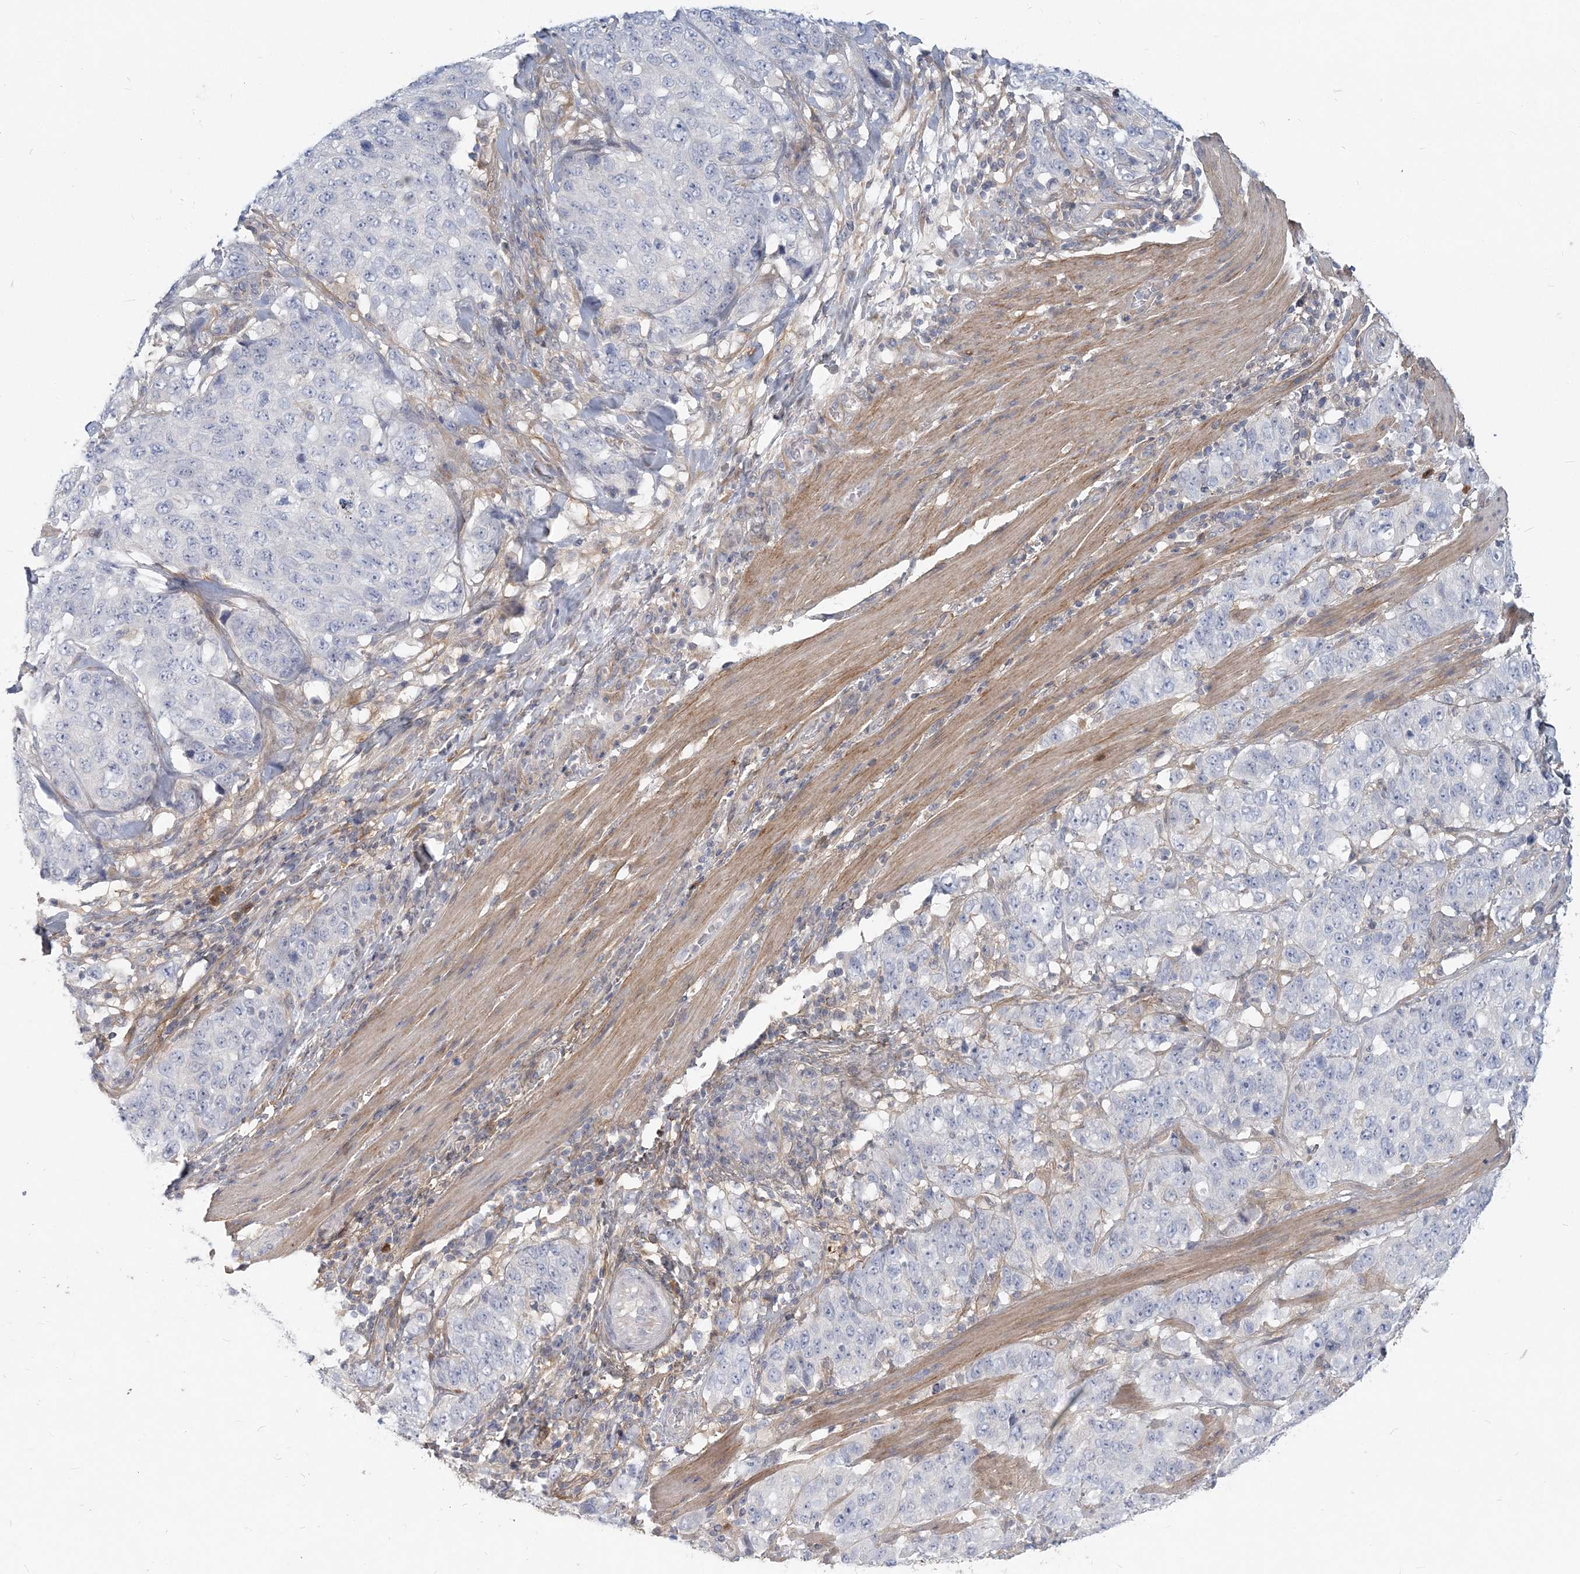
{"staining": {"intensity": "negative", "quantity": "none", "location": "none"}, "tissue": "stomach cancer", "cell_type": "Tumor cells", "image_type": "cancer", "snomed": [{"axis": "morphology", "description": "Adenocarcinoma, NOS"}, {"axis": "topography", "description": "Stomach"}], "caption": "High power microscopy photomicrograph of an immunohistochemistry (IHC) histopathology image of adenocarcinoma (stomach), revealing no significant positivity in tumor cells. (DAB (3,3'-diaminobenzidine) IHC with hematoxylin counter stain).", "gene": "GMPPA", "patient": {"sex": "male", "age": 48}}